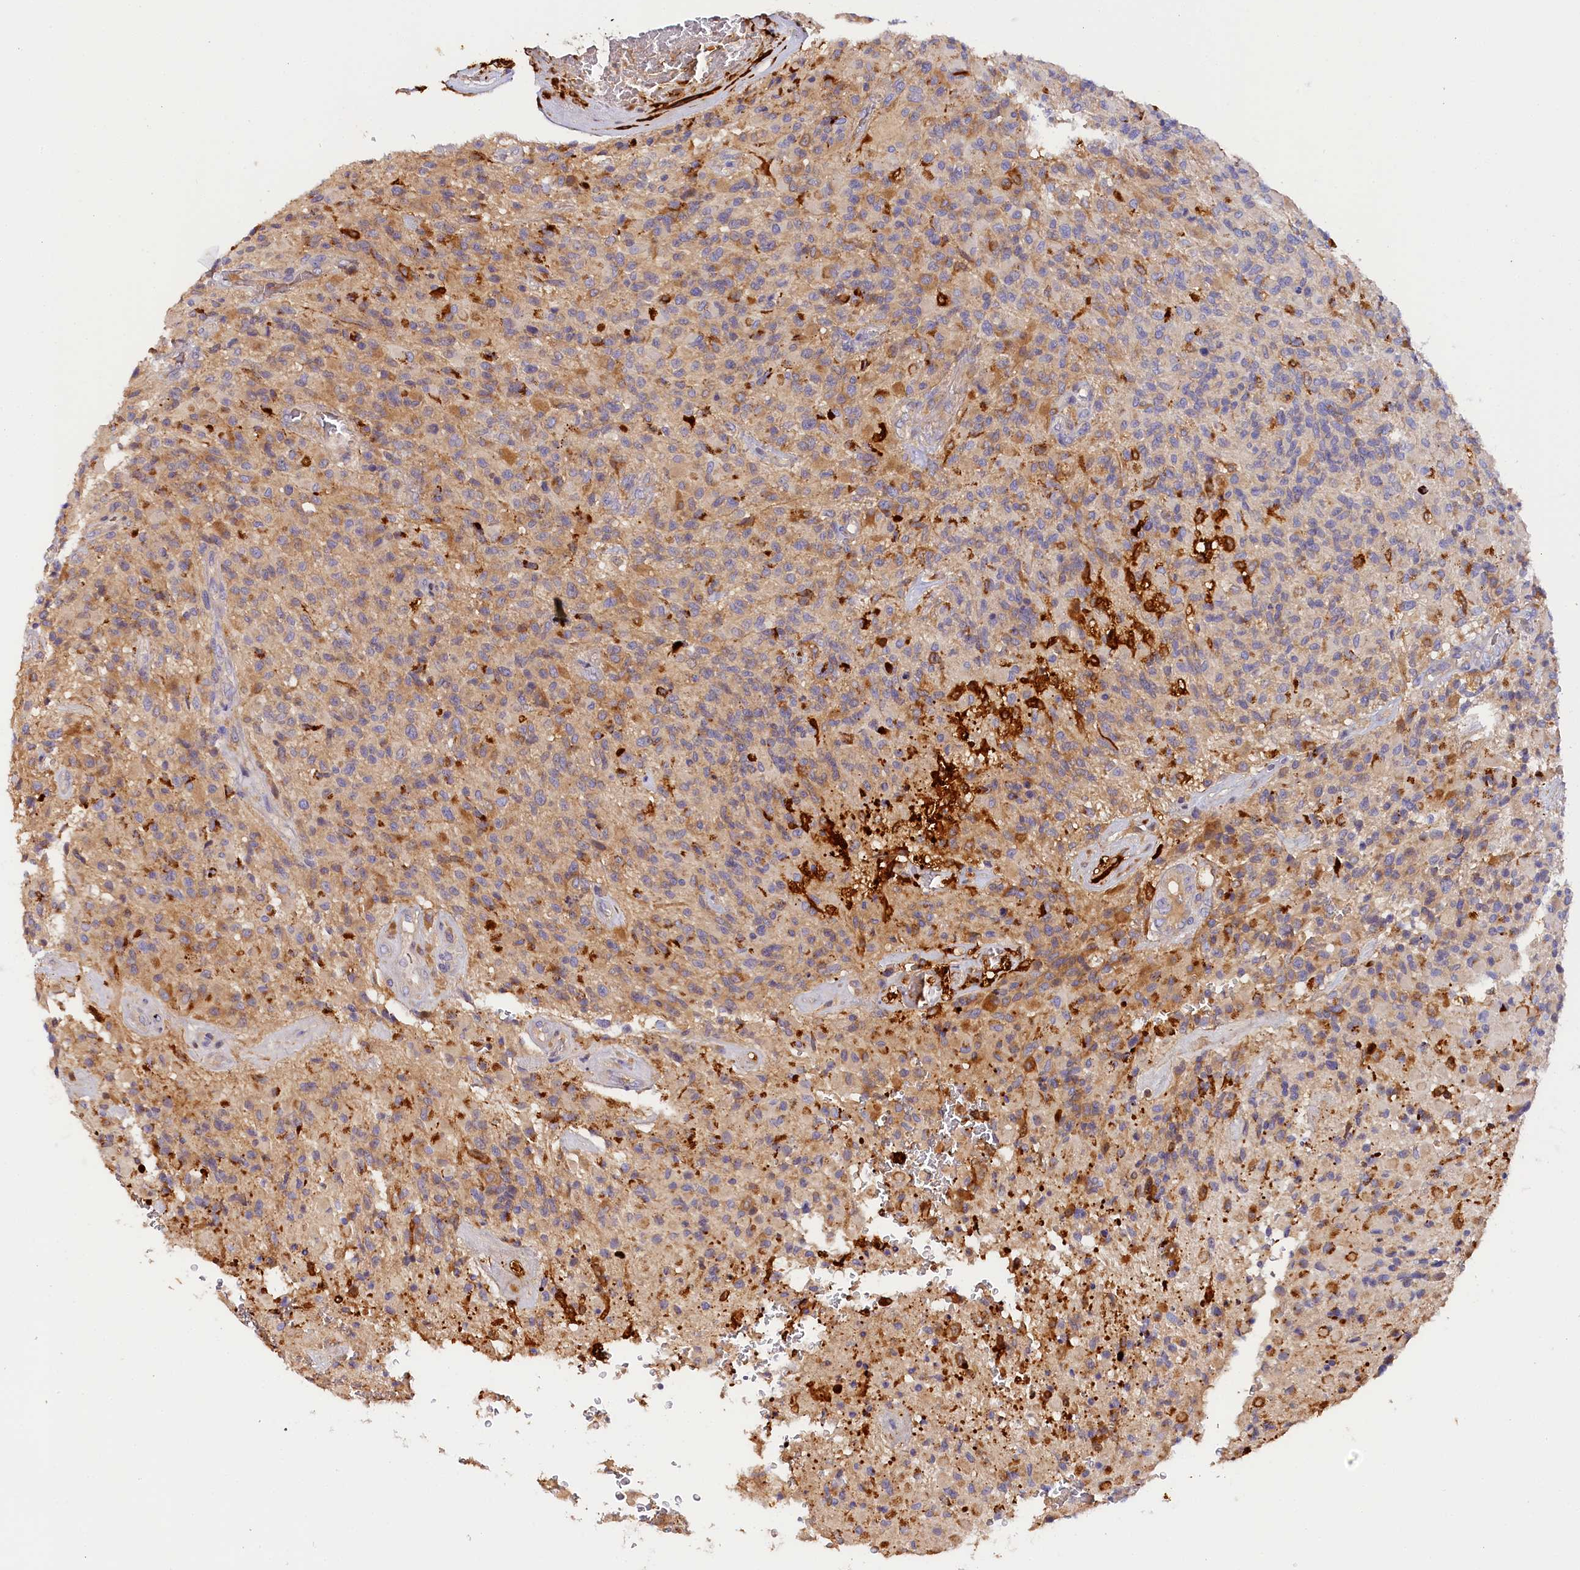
{"staining": {"intensity": "weak", "quantity": "<25%", "location": "cytoplasmic/membranous"}, "tissue": "glioma", "cell_type": "Tumor cells", "image_type": "cancer", "snomed": [{"axis": "morphology", "description": "Glioma, malignant, High grade"}, {"axis": "topography", "description": "Brain"}], "caption": "Tumor cells are negative for brown protein staining in malignant high-grade glioma.", "gene": "KATNB1", "patient": {"sex": "male", "age": 71}}